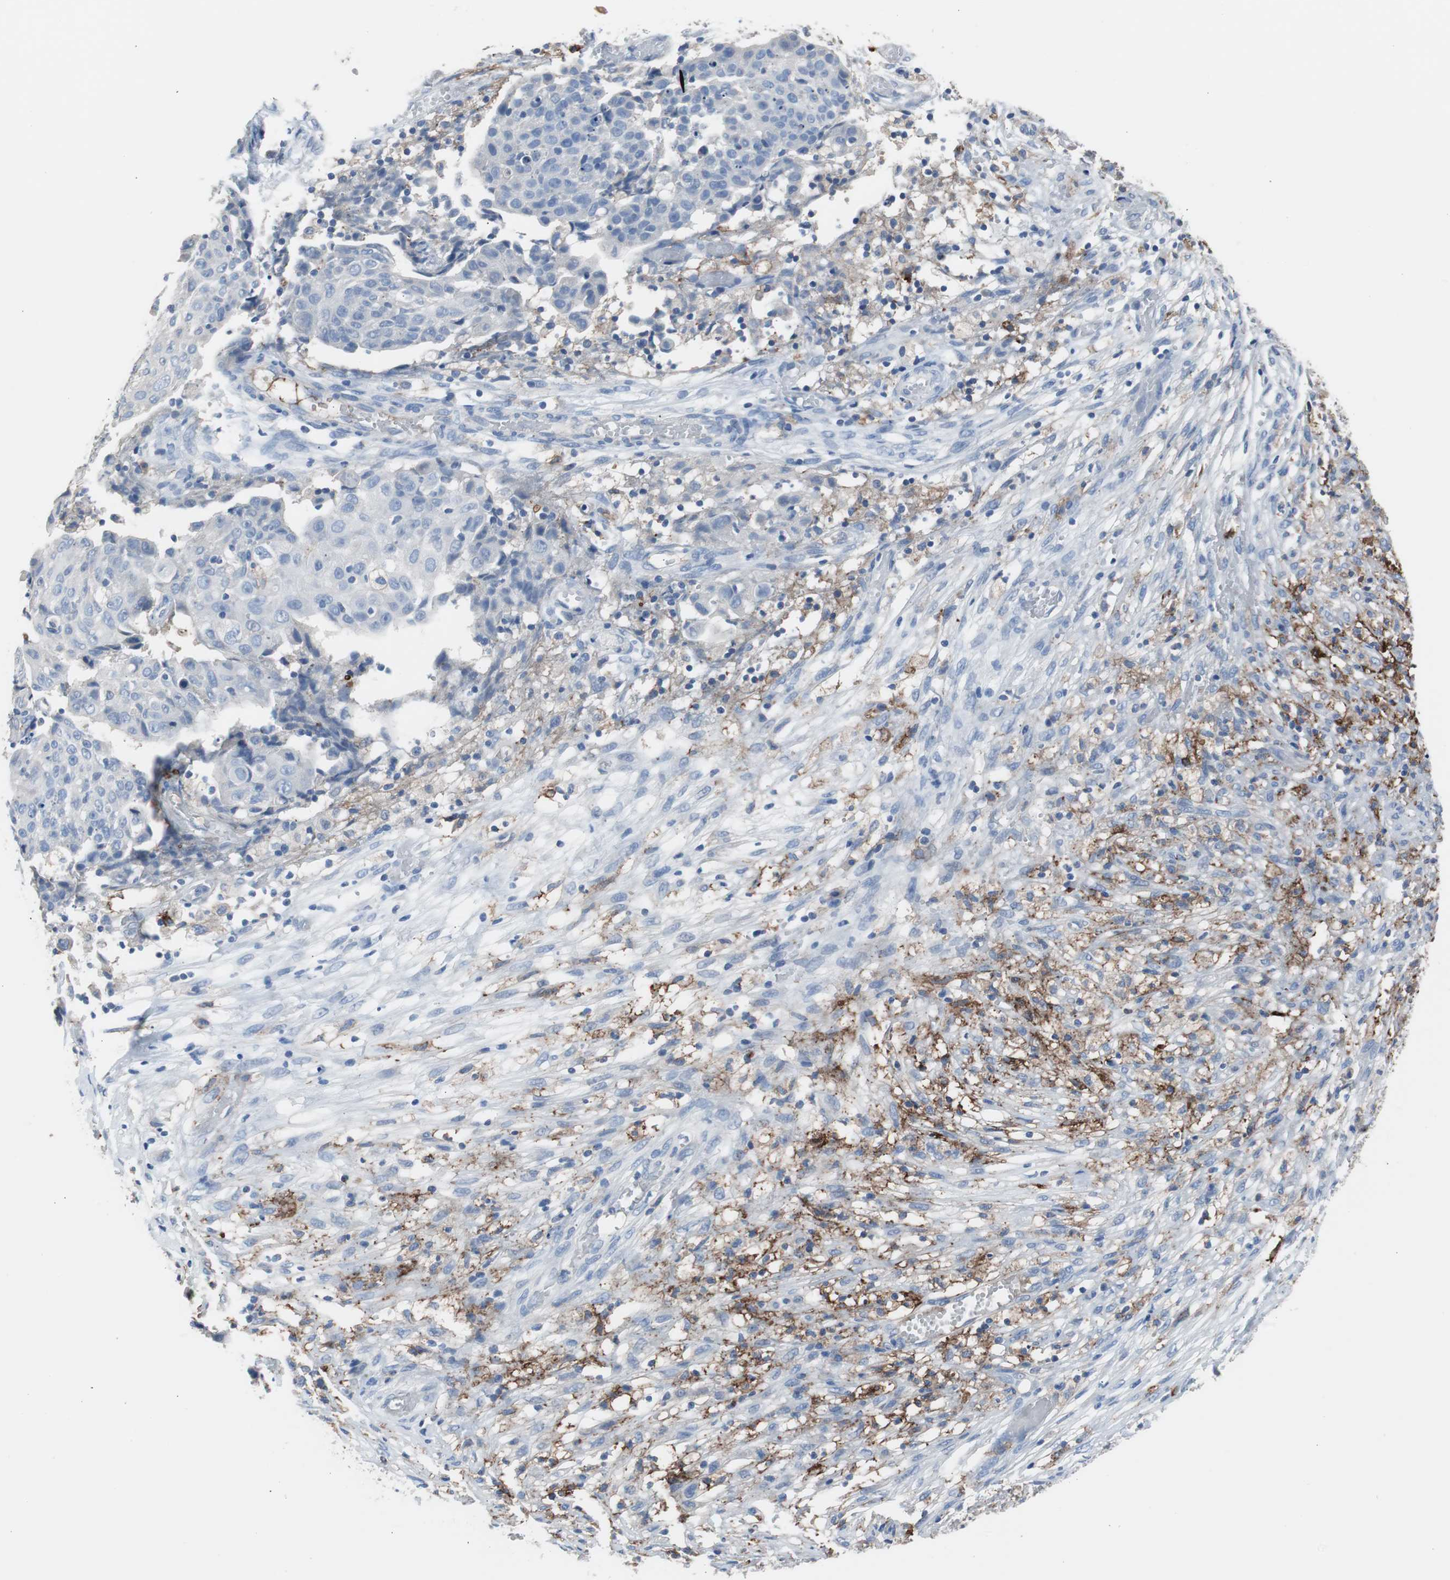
{"staining": {"intensity": "negative", "quantity": "none", "location": "none"}, "tissue": "ovarian cancer", "cell_type": "Tumor cells", "image_type": "cancer", "snomed": [{"axis": "morphology", "description": "Carcinoma, endometroid"}, {"axis": "topography", "description": "Ovary"}], "caption": "DAB (3,3'-diaminobenzidine) immunohistochemical staining of human endometroid carcinoma (ovarian) displays no significant expression in tumor cells.", "gene": "FCGR2B", "patient": {"sex": "female", "age": 42}}